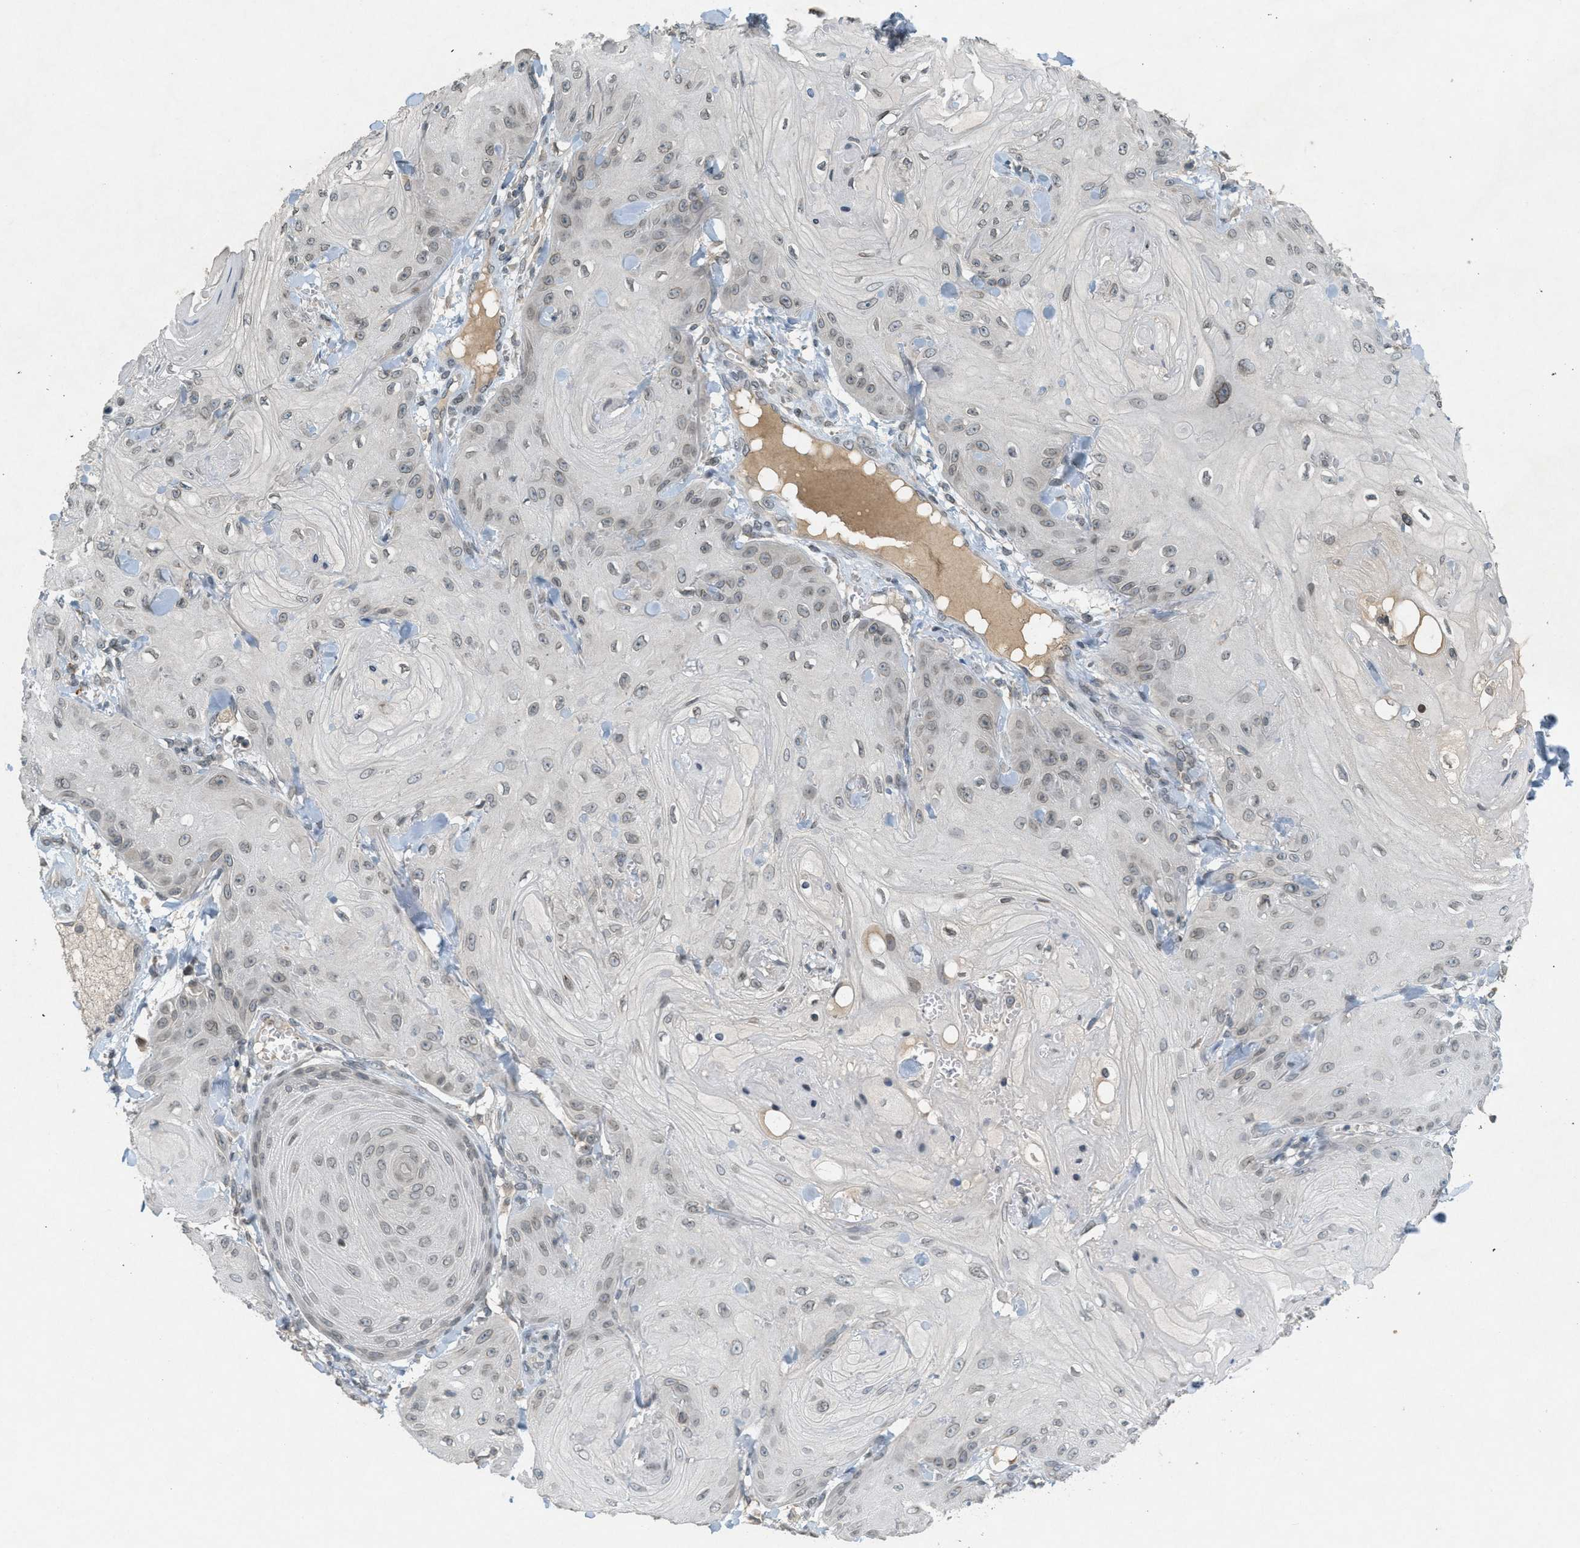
{"staining": {"intensity": "weak", "quantity": "<25%", "location": "nuclear"}, "tissue": "skin cancer", "cell_type": "Tumor cells", "image_type": "cancer", "snomed": [{"axis": "morphology", "description": "Squamous cell carcinoma, NOS"}, {"axis": "topography", "description": "Skin"}], "caption": "Immunohistochemical staining of skin cancer reveals no significant expression in tumor cells.", "gene": "ABHD6", "patient": {"sex": "male", "age": 74}}